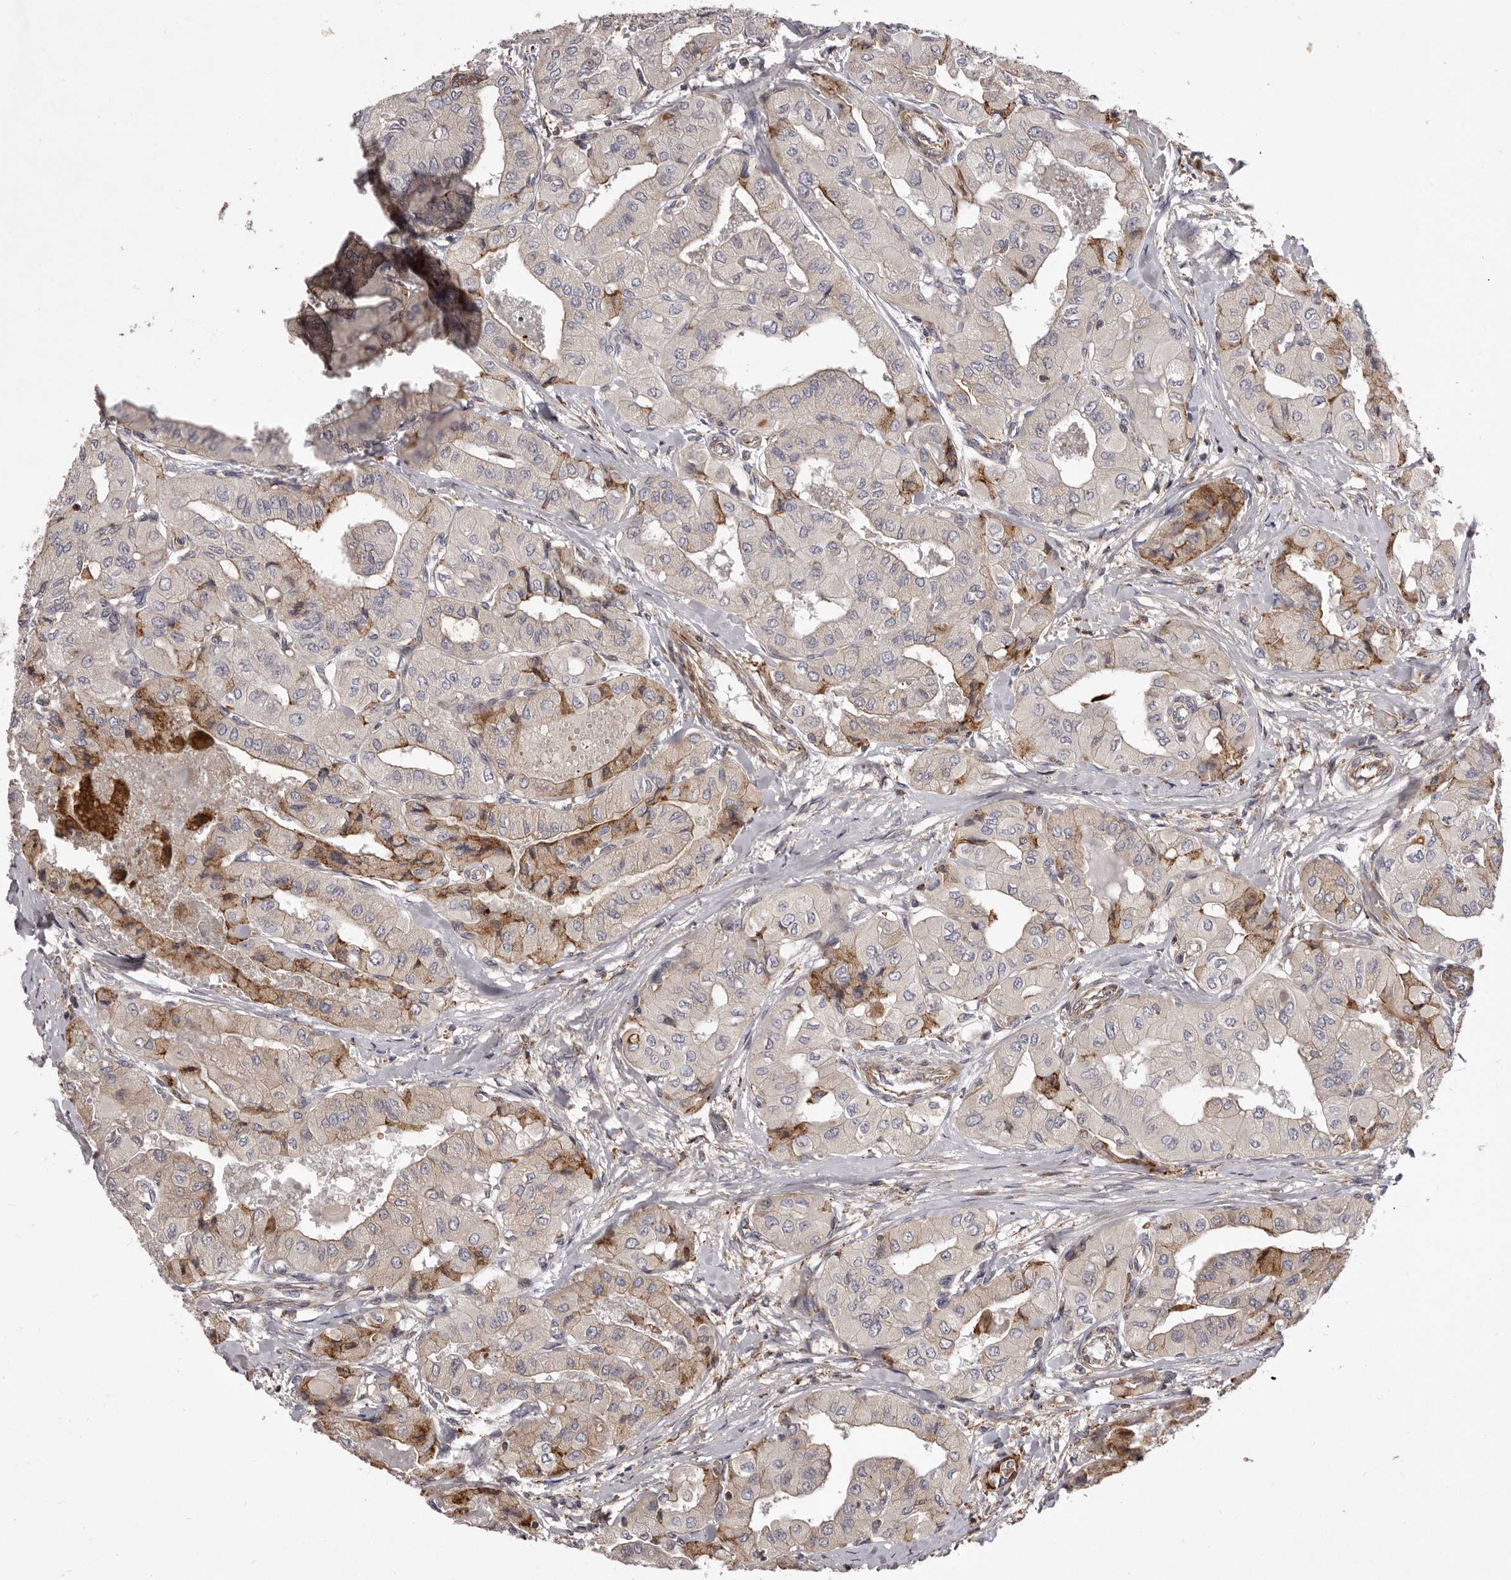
{"staining": {"intensity": "moderate", "quantity": "<25%", "location": "cytoplasmic/membranous"}, "tissue": "thyroid cancer", "cell_type": "Tumor cells", "image_type": "cancer", "snomed": [{"axis": "morphology", "description": "Papillary adenocarcinoma, NOS"}, {"axis": "topography", "description": "Thyroid gland"}], "caption": "A high-resolution photomicrograph shows immunohistochemistry (IHC) staining of papillary adenocarcinoma (thyroid), which exhibits moderate cytoplasmic/membranous positivity in approximately <25% of tumor cells.", "gene": "ALPK1", "patient": {"sex": "female", "age": 59}}